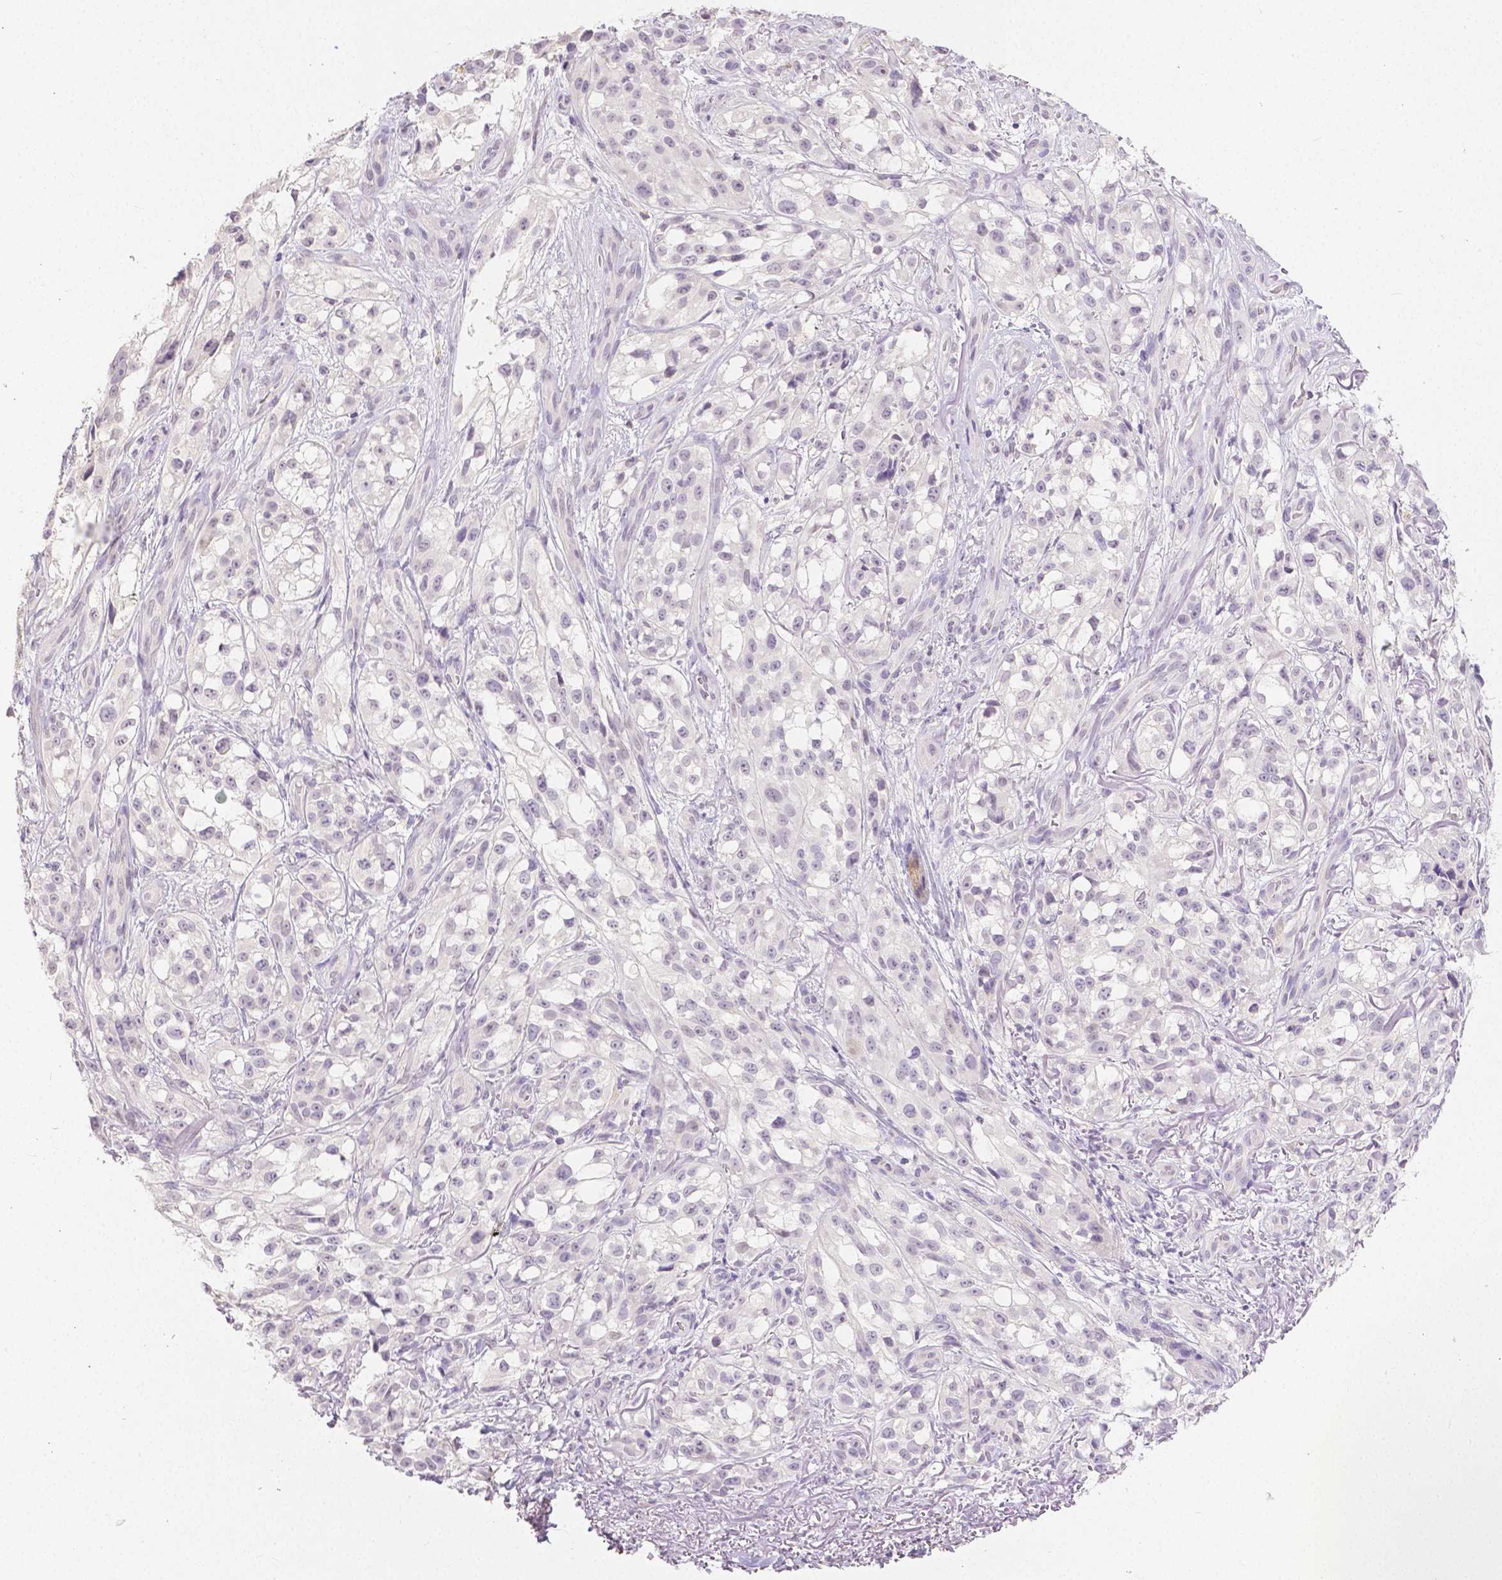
{"staining": {"intensity": "negative", "quantity": "none", "location": "none"}, "tissue": "melanoma", "cell_type": "Tumor cells", "image_type": "cancer", "snomed": [{"axis": "morphology", "description": "Malignant melanoma, NOS"}, {"axis": "topography", "description": "Skin"}], "caption": "This image is of malignant melanoma stained with immunohistochemistry to label a protein in brown with the nuclei are counter-stained blue. There is no positivity in tumor cells.", "gene": "OCLN", "patient": {"sex": "female", "age": 85}}